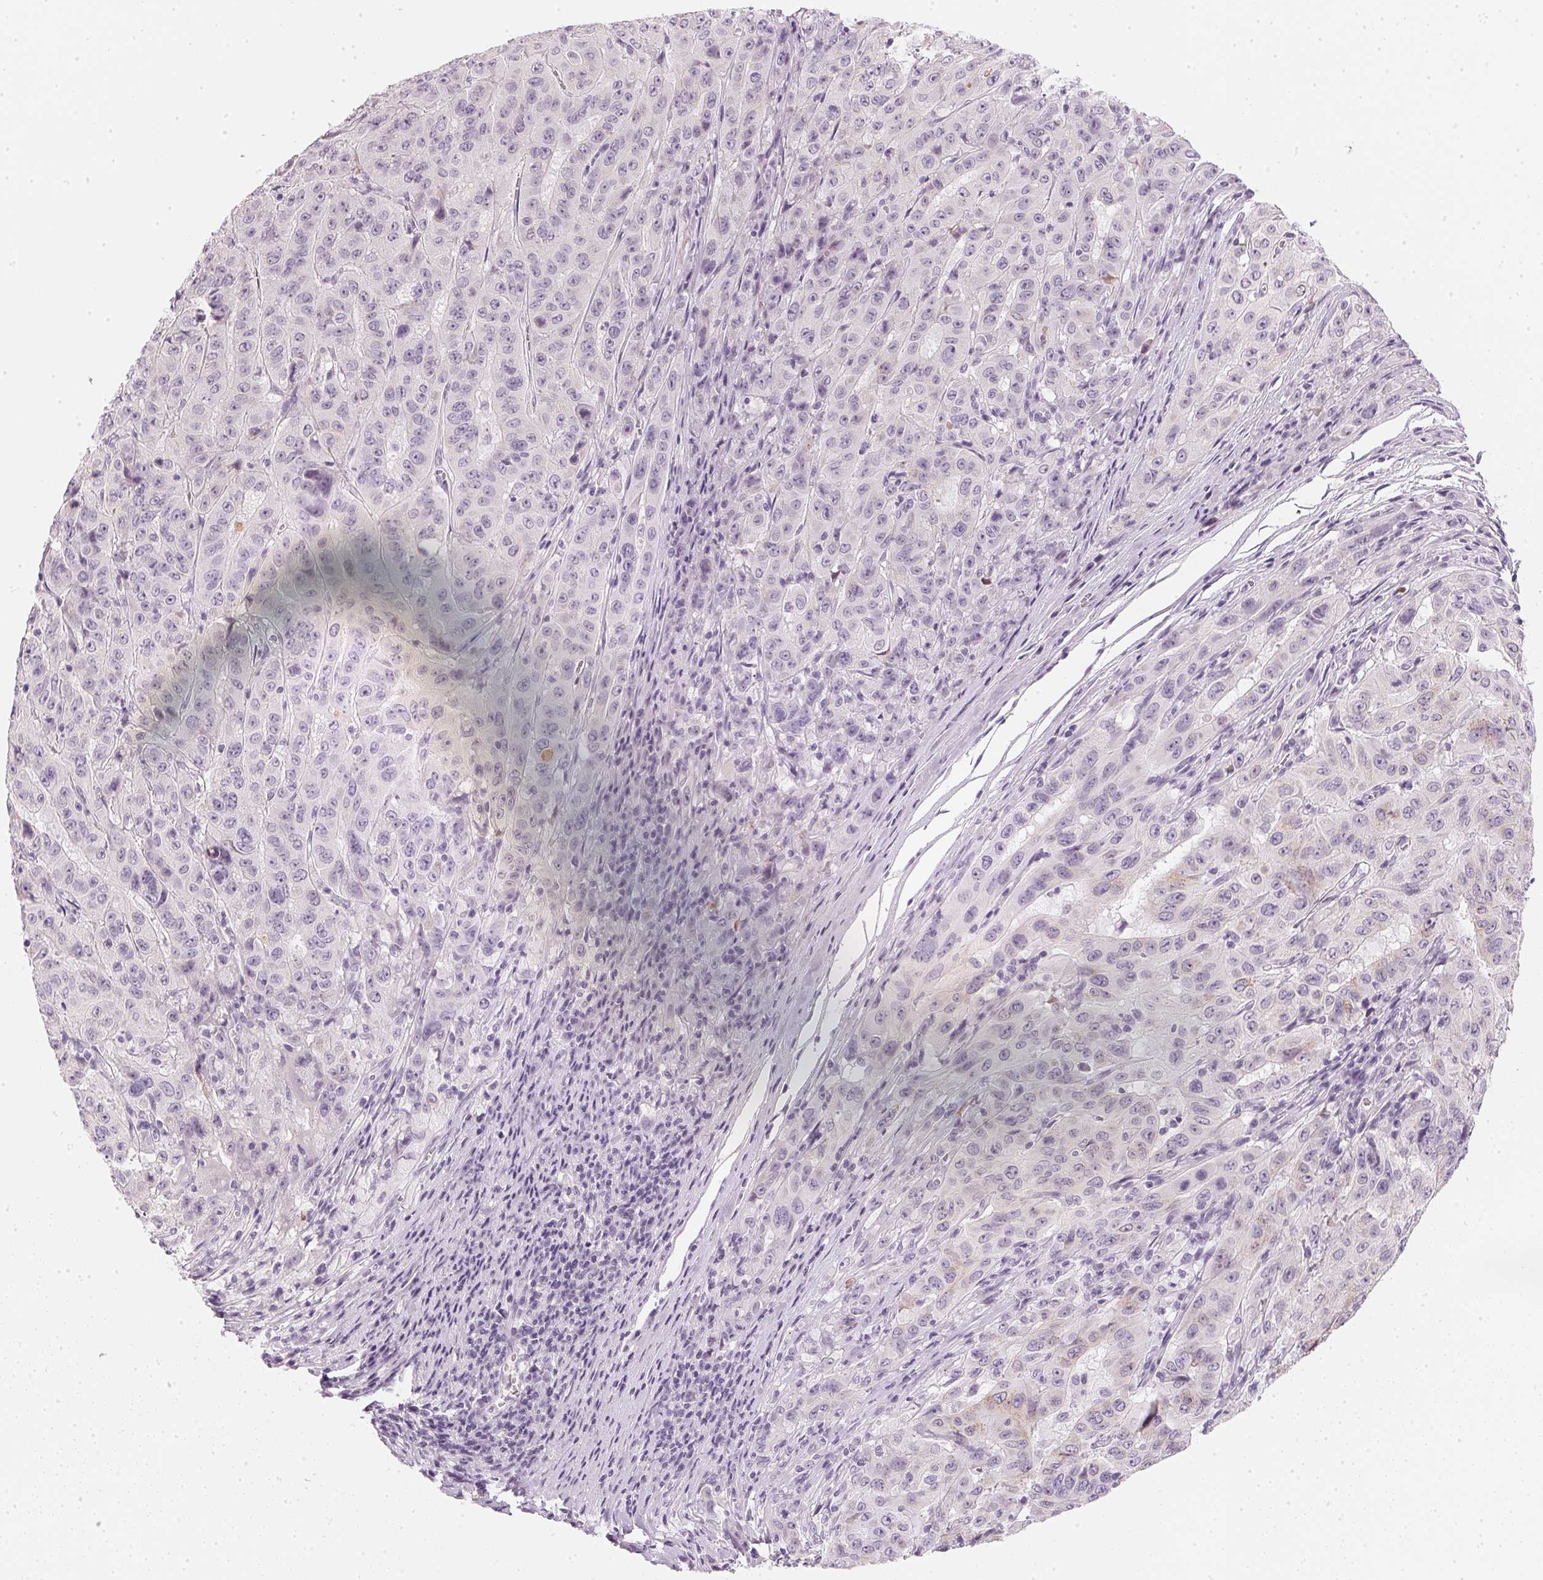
{"staining": {"intensity": "negative", "quantity": "none", "location": "none"}, "tissue": "pancreatic cancer", "cell_type": "Tumor cells", "image_type": "cancer", "snomed": [{"axis": "morphology", "description": "Adenocarcinoma, NOS"}, {"axis": "topography", "description": "Pancreas"}], "caption": "Pancreatic cancer (adenocarcinoma) was stained to show a protein in brown. There is no significant positivity in tumor cells.", "gene": "CHST4", "patient": {"sex": "male", "age": 63}}